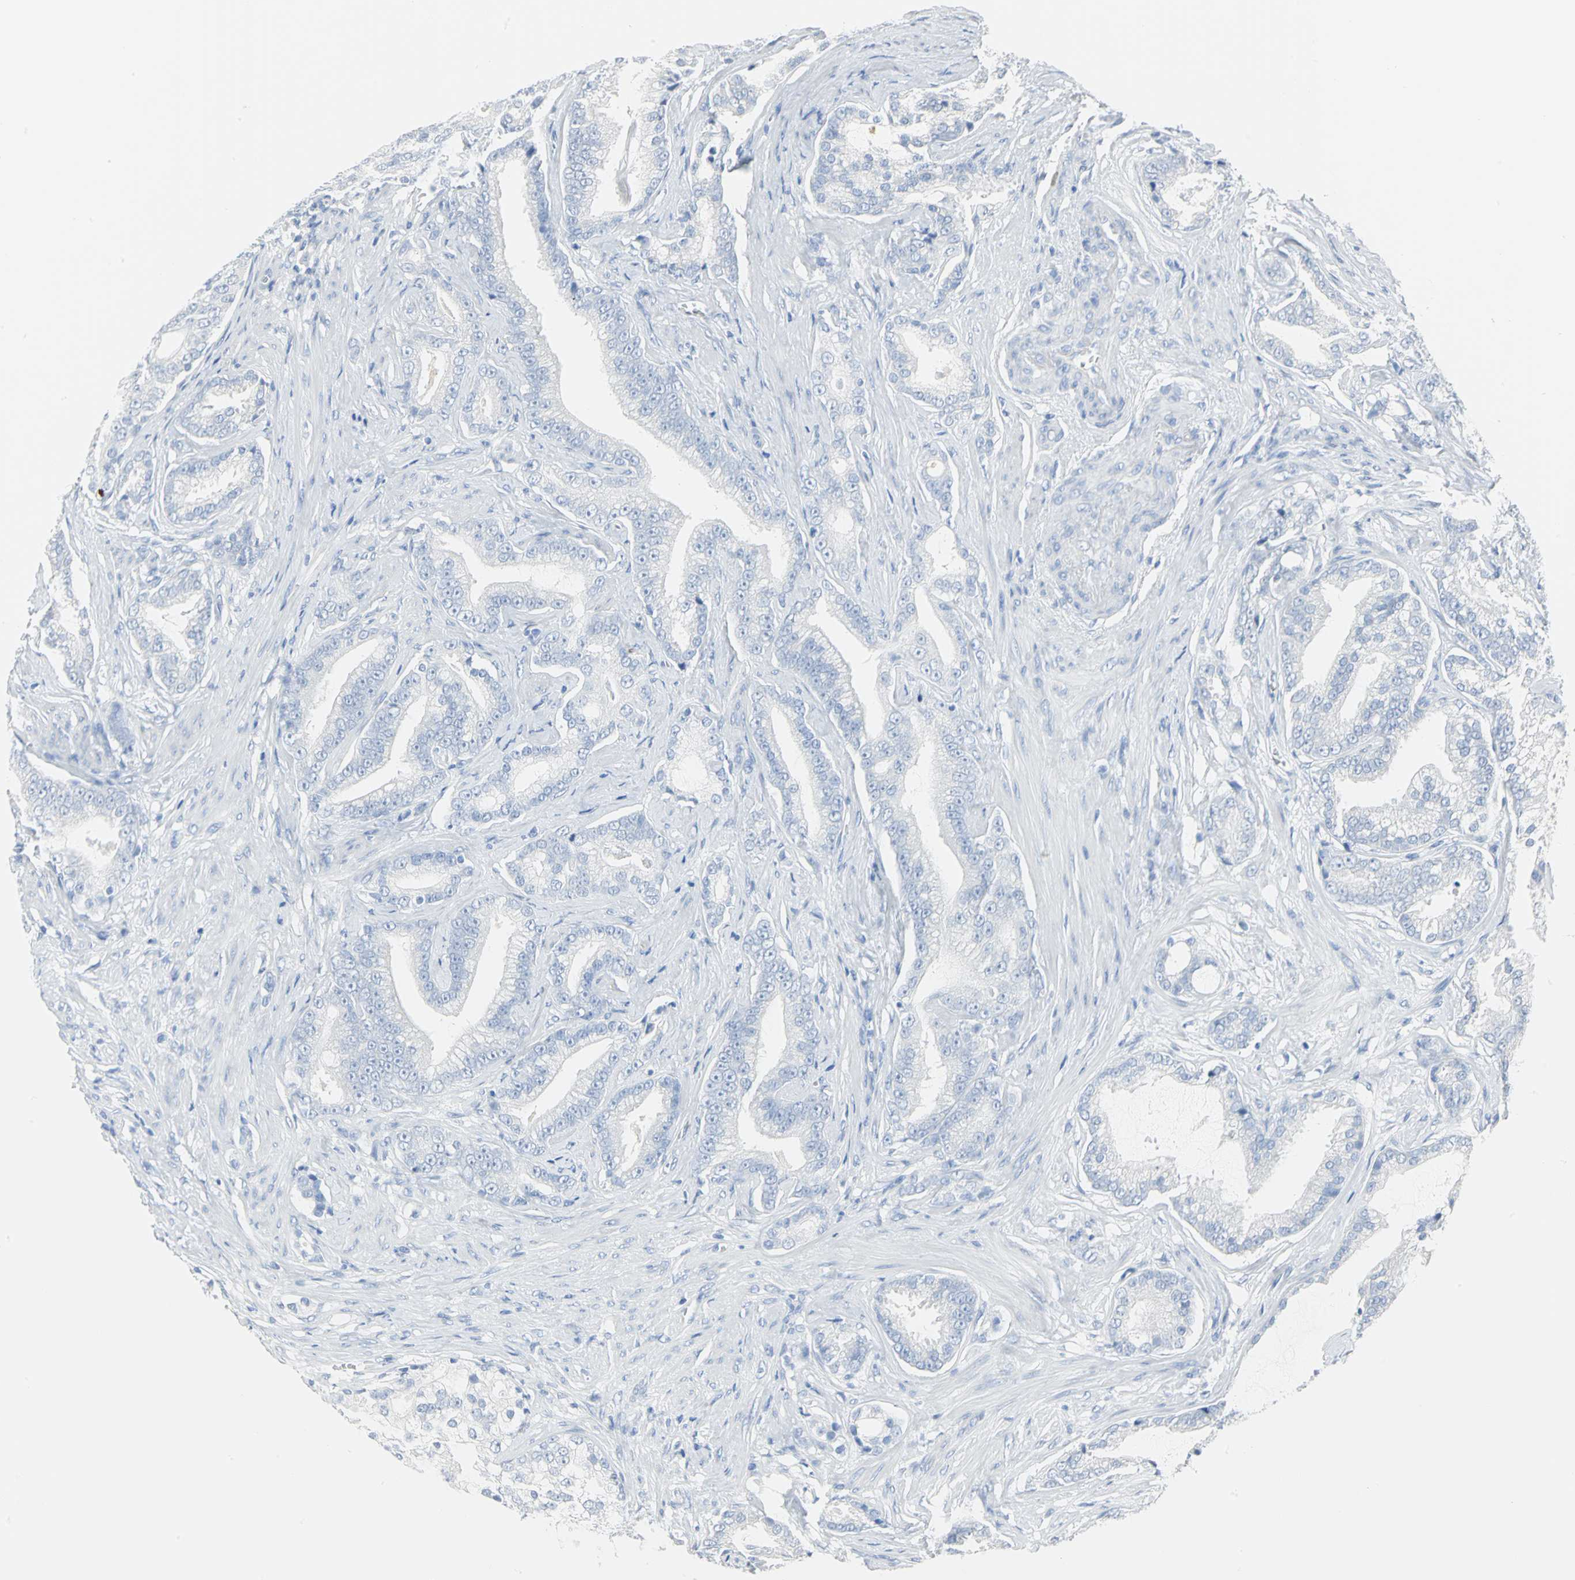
{"staining": {"intensity": "negative", "quantity": "none", "location": "none"}, "tissue": "prostate cancer", "cell_type": "Tumor cells", "image_type": "cancer", "snomed": [{"axis": "morphology", "description": "Adenocarcinoma, Low grade"}, {"axis": "topography", "description": "Prostate"}], "caption": "There is no significant expression in tumor cells of prostate cancer (low-grade adenocarcinoma).", "gene": "CA3", "patient": {"sex": "male", "age": 58}}